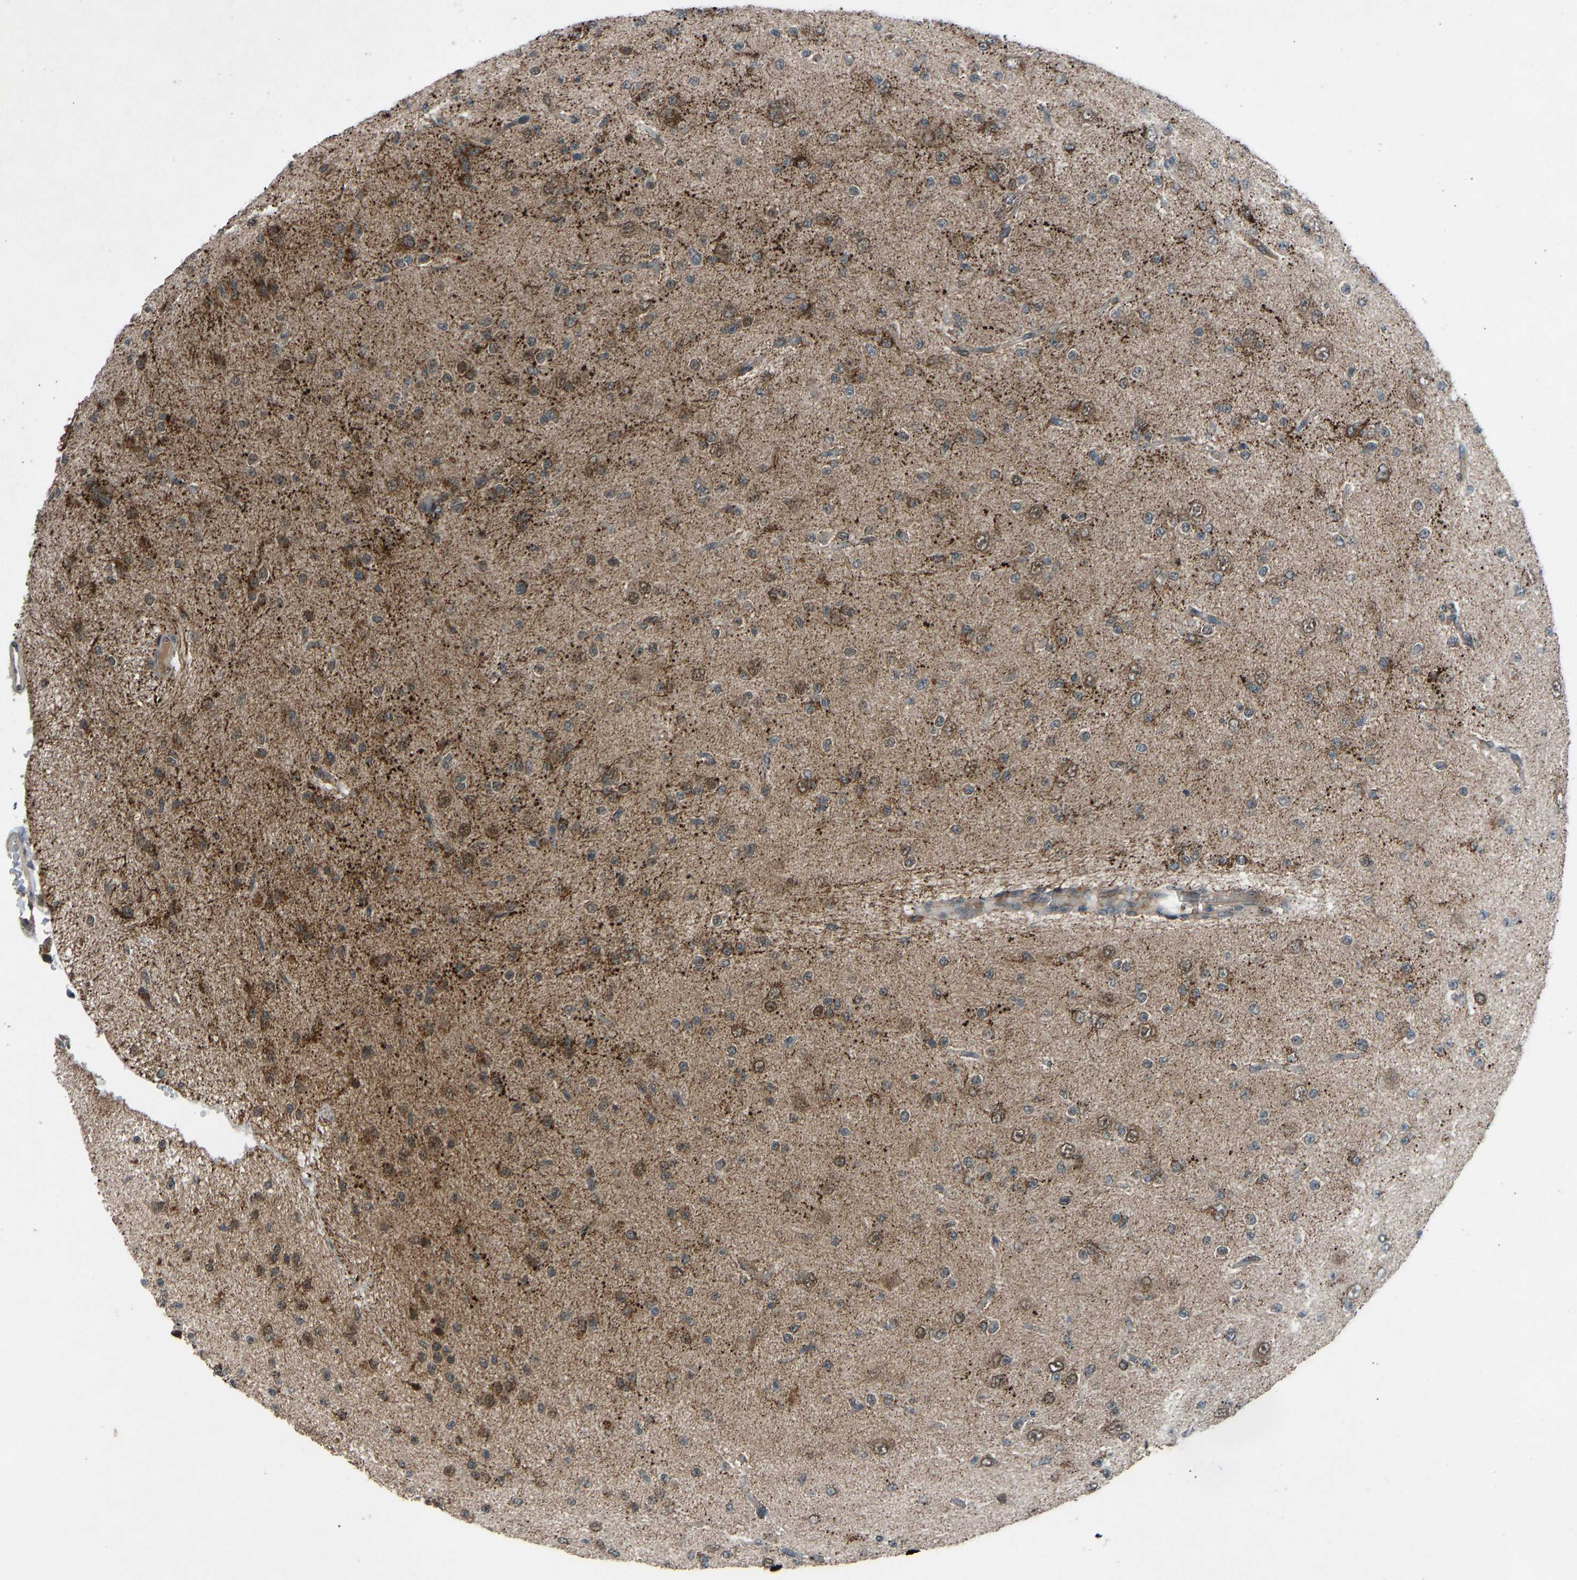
{"staining": {"intensity": "moderate", "quantity": ">75%", "location": "cytoplasmic/membranous"}, "tissue": "glioma", "cell_type": "Tumor cells", "image_type": "cancer", "snomed": [{"axis": "morphology", "description": "Glioma, malignant, Low grade"}, {"axis": "topography", "description": "Brain"}], "caption": "IHC of malignant glioma (low-grade) displays medium levels of moderate cytoplasmic/membranous expression in about >75% of tumor cells. (IHC, brightfield microscopy, high magnification).", "gene": "SLC43A1", "patient": {"sex": "male", "age": 38}}